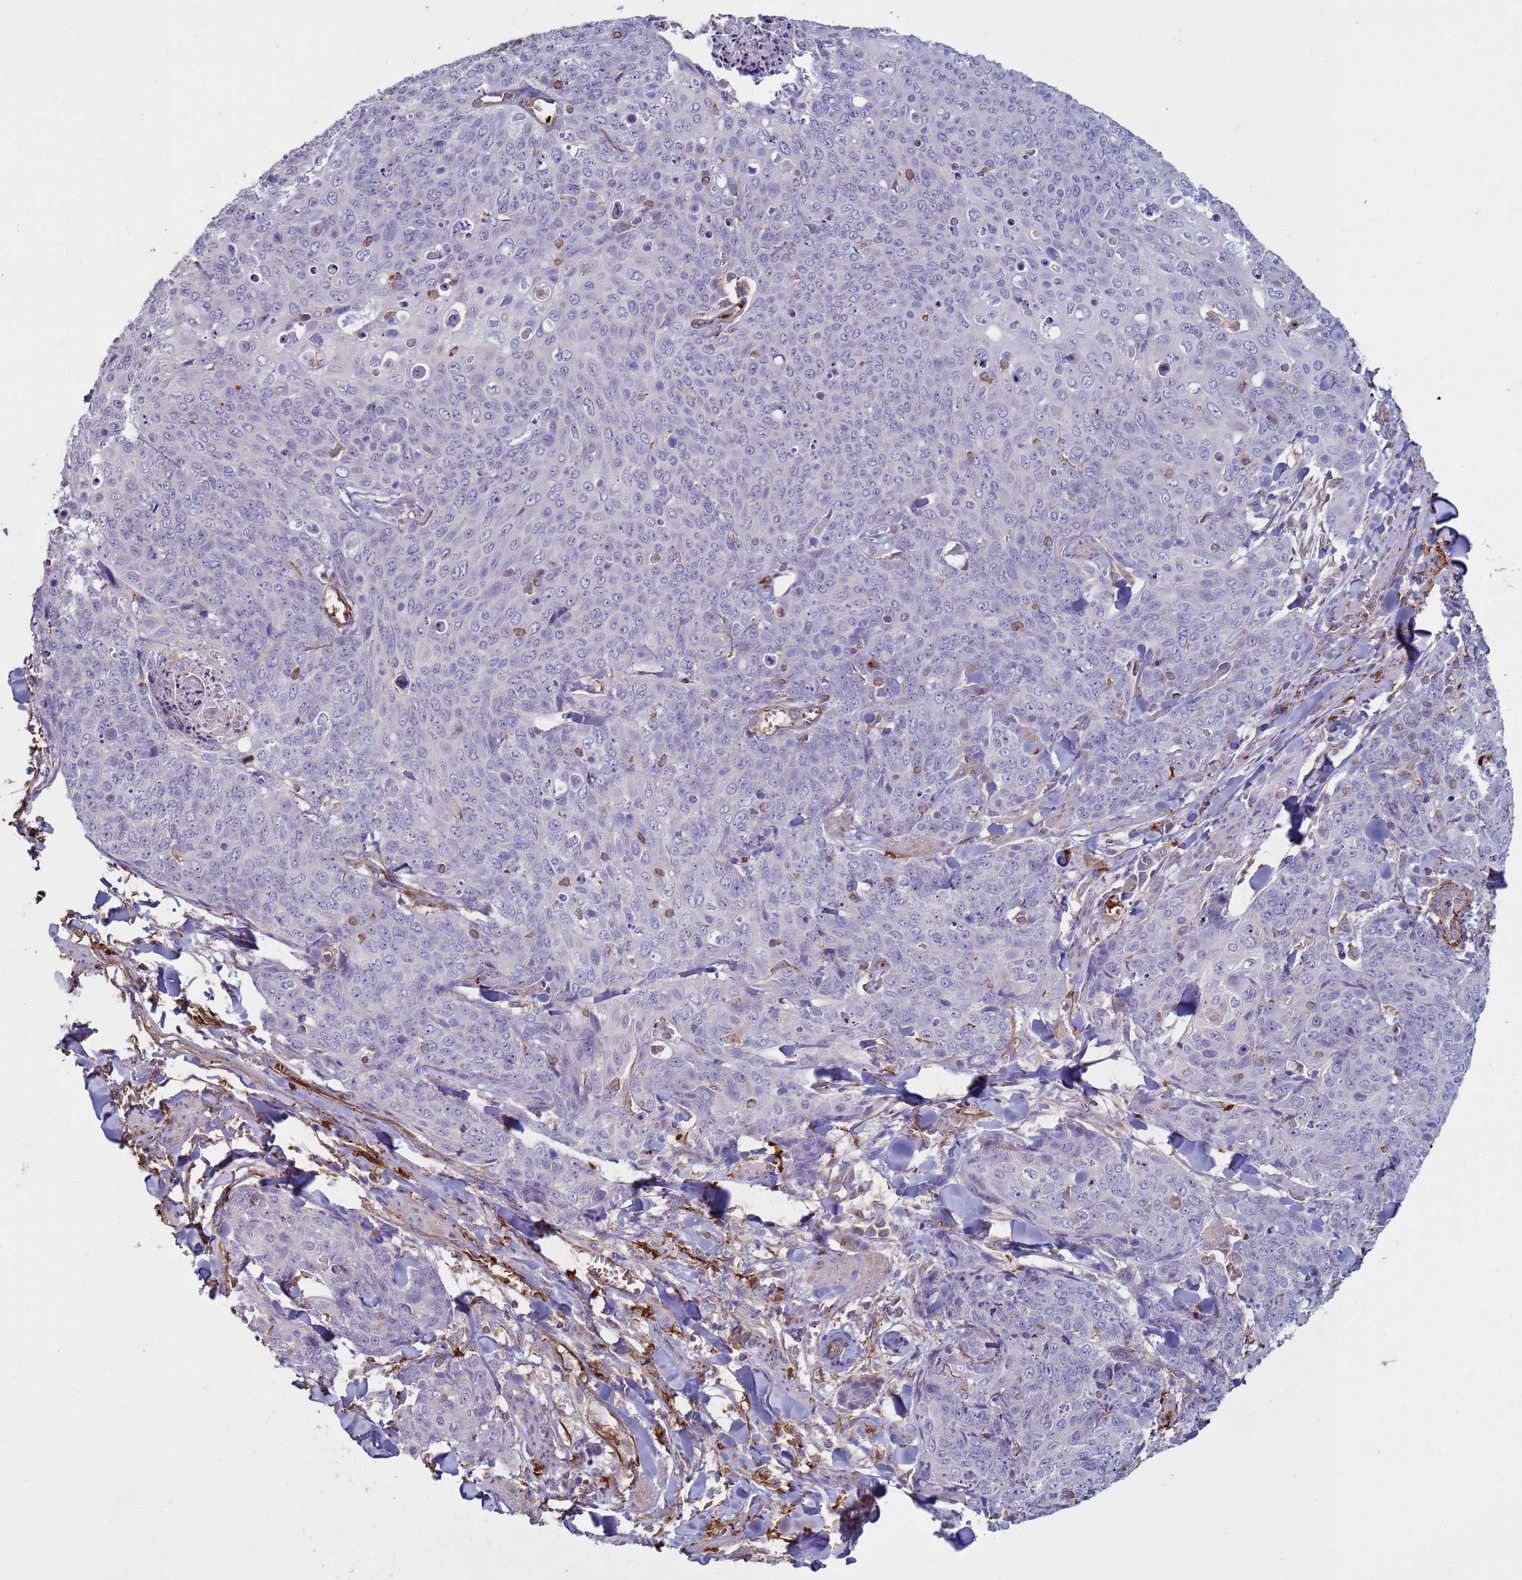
{"staining": {"intensity": "negative", "quantity": "none", "location": "none"}, "tissue": "skin cancer", "cell_type": "Tumor cells", "image_type": "cancer", "snomed": [{"axis": "morphology", "description": "Squamous cell carcinoma, NOS"}, {"axis": "topography", "description": "Skin"}, {"axis": "topography", "description": "Vulva"}], "caption": "Tumor cells show no significant staining in skin cancer. (DAB immunohistochemistry (IHC) with hematoxylin counter stain).", "gene": "SGIP1", "patient": {"sex": "female", "age": 85}}